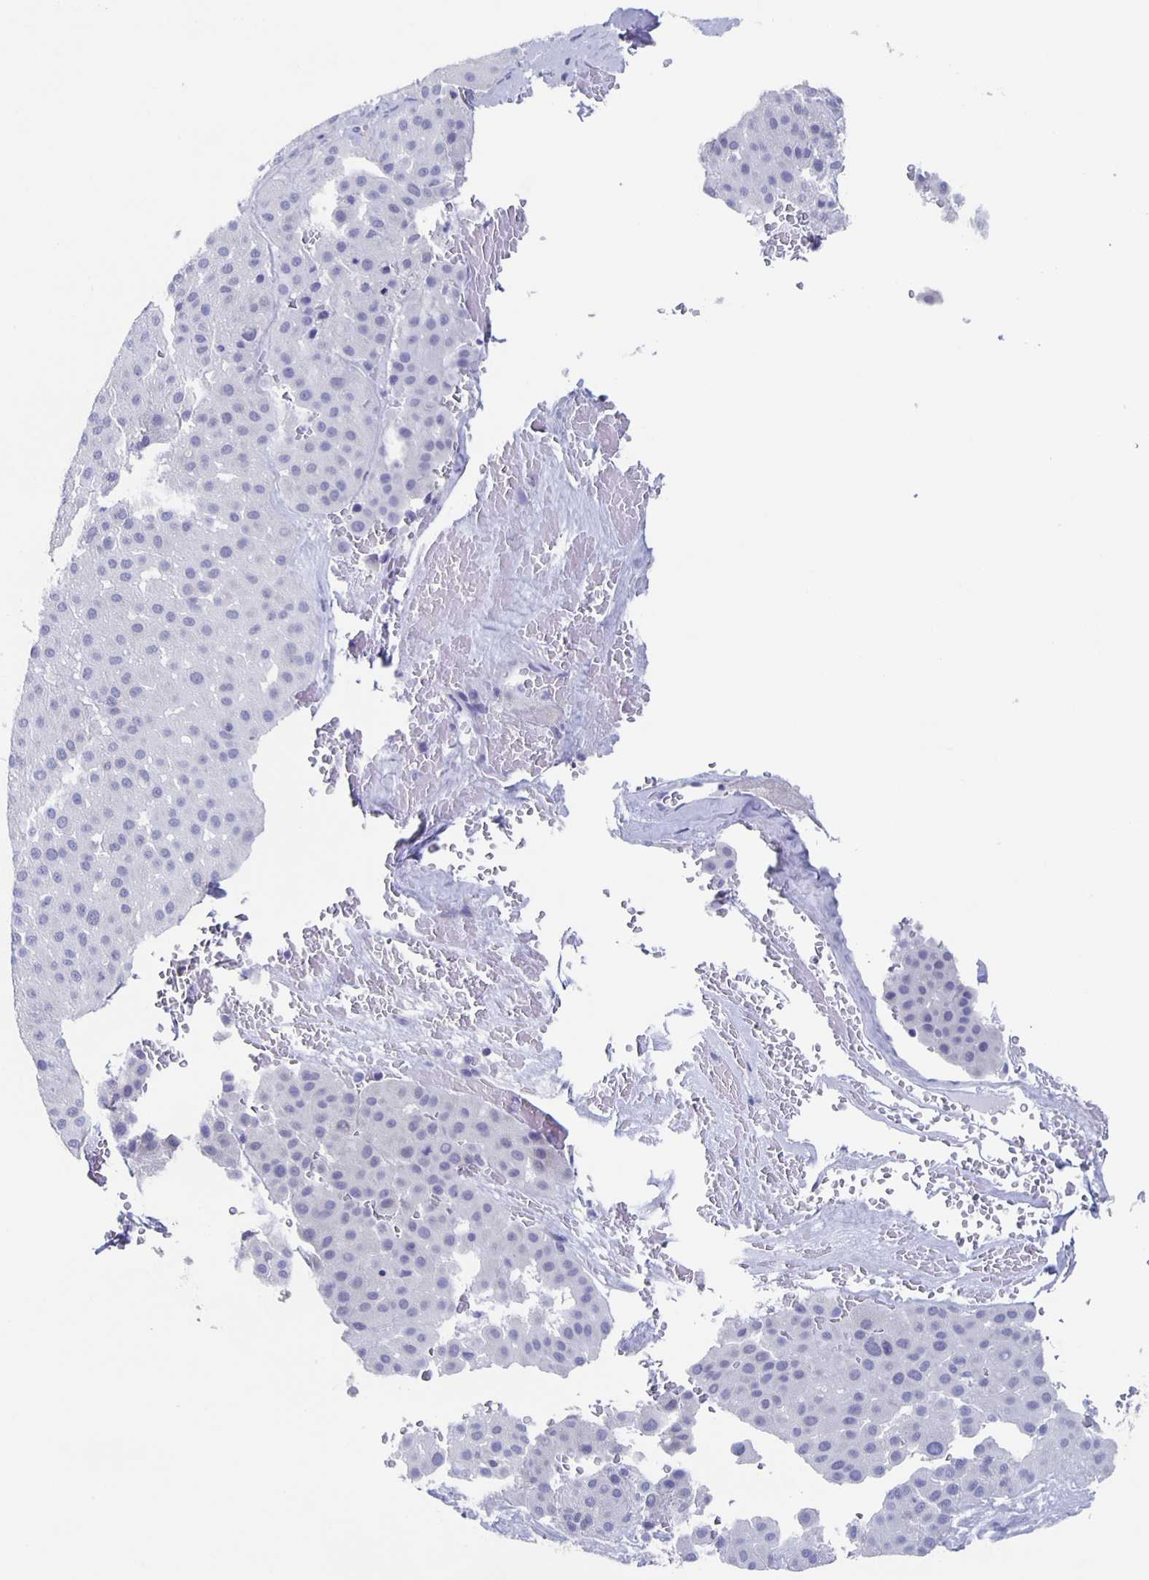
{"staining": {"intensity": "negative", "quantity": "none", "location": "none"}, "tissue": "melanoma", "cell_type": "Tumor cells", "image_type": "cancer", "snomed": [{"axis": "morphology", "description": "Malignant melanoma, Metastatic site"}, {"axis": "topography", "description": "Smooth muscle"}], "caption": "Human melanoma stained for a protein using immunohistochemistry demonstrates no positivity in tumor cells.", "gene": "SLC34A2", "patient": {"sex": "male", "age": 41}}